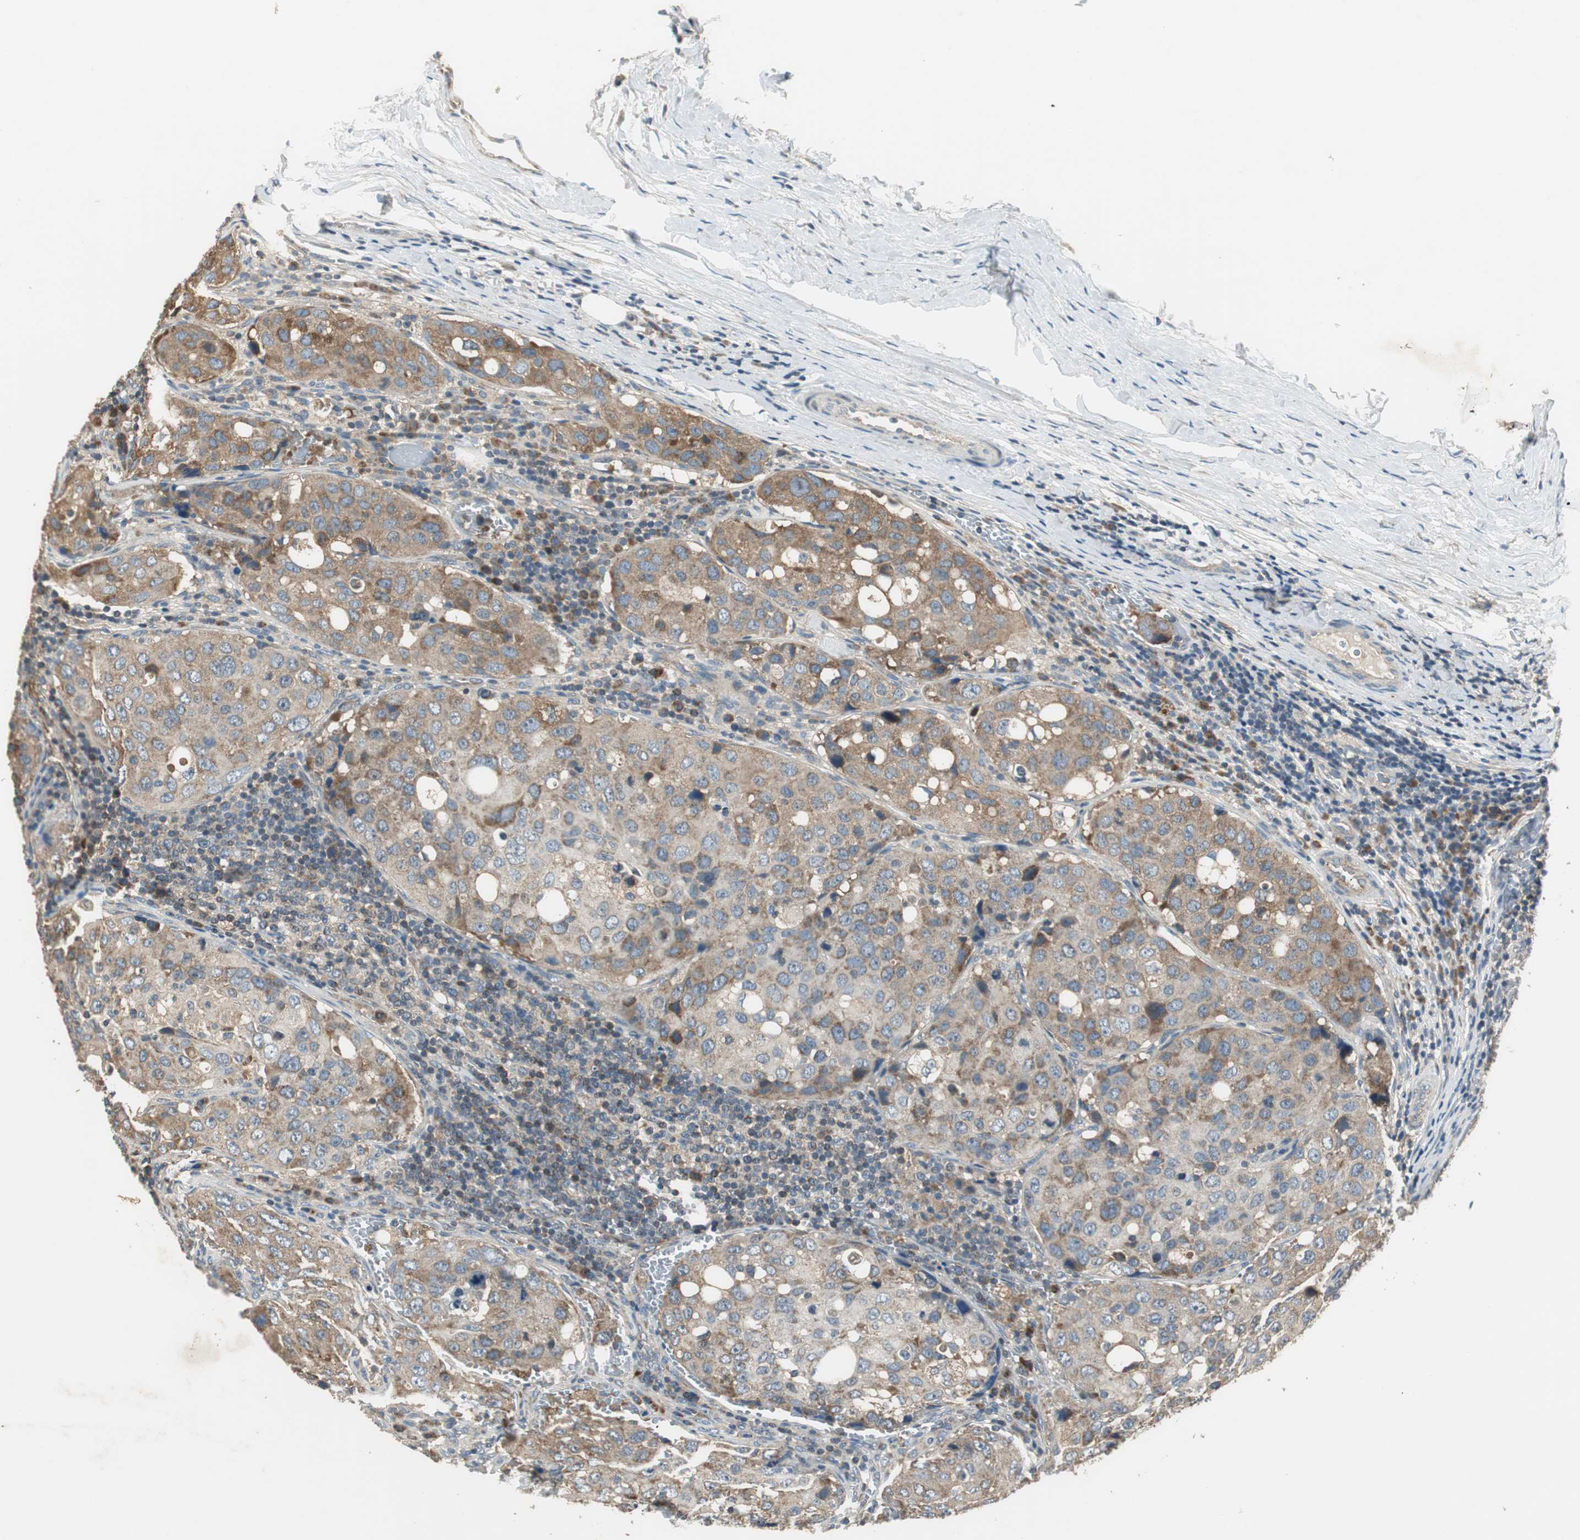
{"staining": {"intensity": "moderate", "quantity": "25%-75%", "location": "cytoplasmic/membranous"}, "tissue": "urothelial cancer", "cell_type": "Tumor cells", "image_type": "cancer", "snomed": [{"axis": "morphology", "description": "Urothelial carcinoma, High grade"}, {"axis": "topography", "description": "Lymph node"}, {"axis": "topography", "description": "Urinary bladder"}], "caption": "Urothelial cancer was stained to show a protein in brown. There is medium levels of moderate cytoplasmic/membranous positivity in about 25%-75% of tumor cells.", "gene": "MSTO1", "patient": {"sex": "male", "age": 51}}